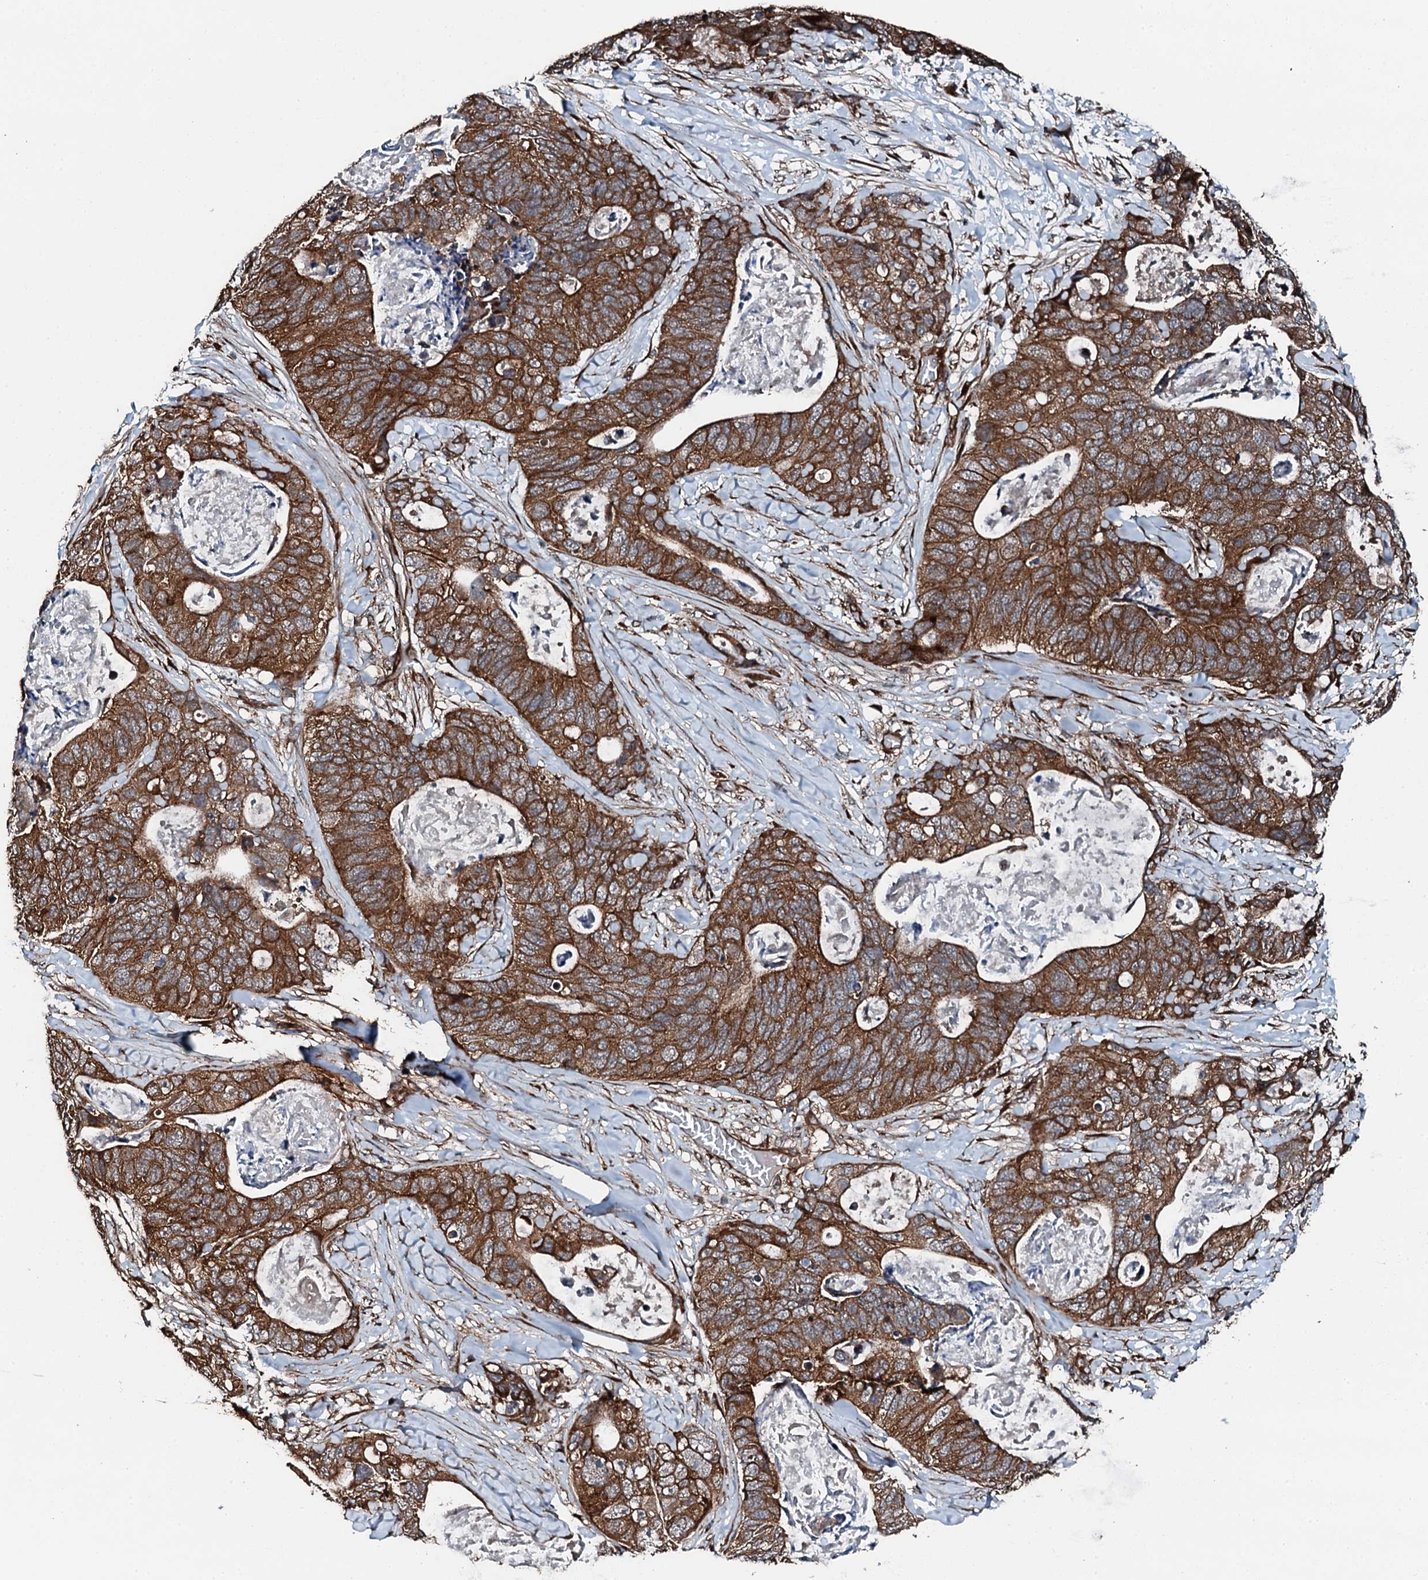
{"staining": {"intensity": "strong", "quantity": ">75%", "location": "cytoplasmic/membranous"}, "tissue": "stomach cancer", "cell_type": "Tumor cells", "image_type": "cancer", "snomed": [{"axis": "morphology", "description": "Adenocarcinoma, NOS"}, {"axis": "topography", "description": "Stomach"}], "caption": "About >75% of tumor cells in human stomach adenocarcinoma show strong cytoplasmic/membranous protein positivity as visualized by brown immunohistochemical staining.", "gene": "FLYWCH1", "patient": {"sex": "female", "age": 89}}